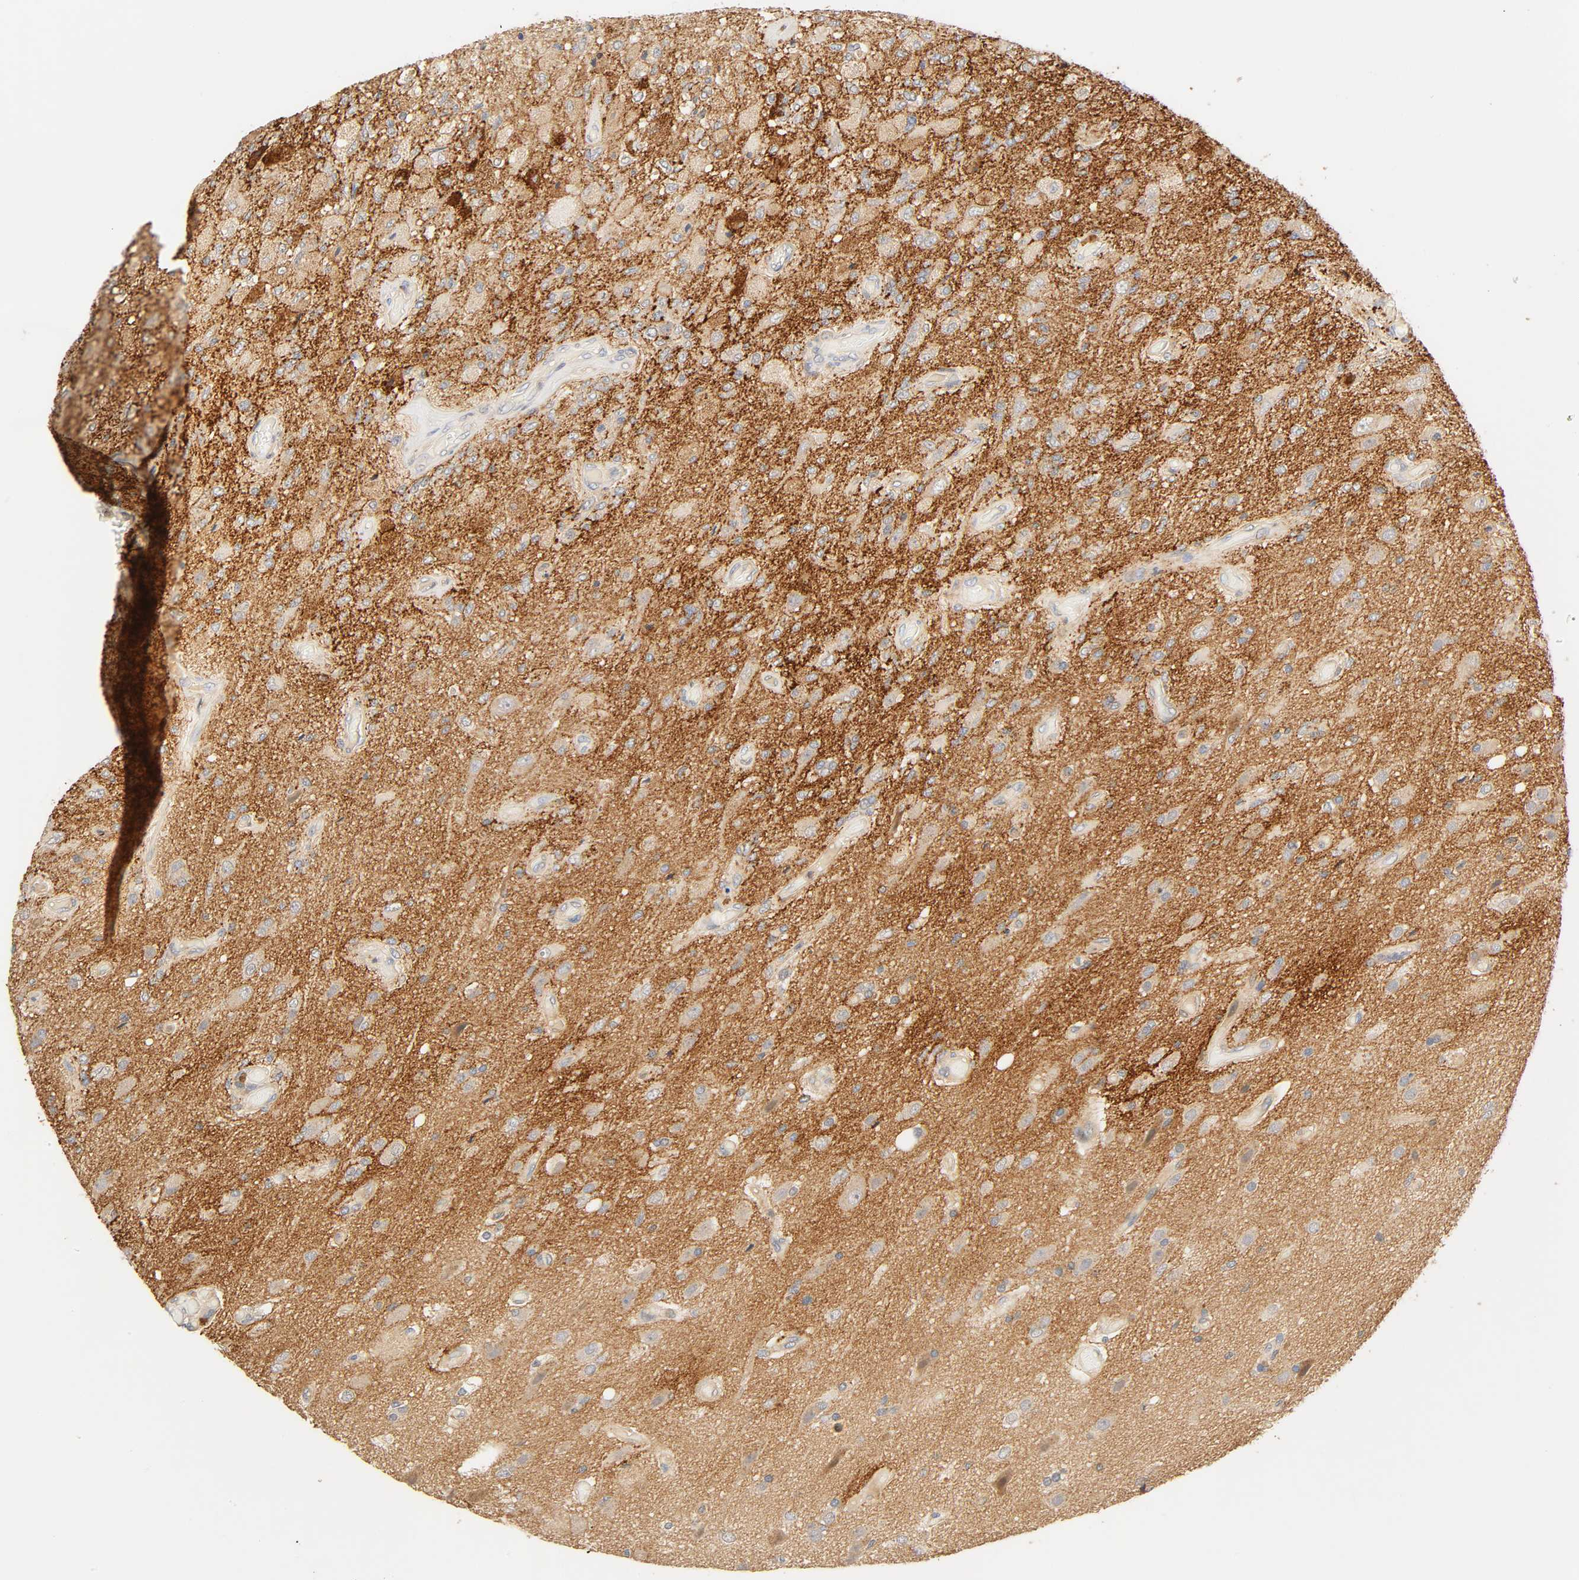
{"staining": {"intensity": "weak", "quantity": "25%-75%", "location": "cytoplasmic/membranous"}, "tissue": "glioma", "cell_type": "Tumor cells", "image_type": "cancer", "snomed": [{"axis": "morphology", "description": "Normal tissue, NOS"}, {"axis": "morphology", "description": "Glioma, malignant, High grade"}, {"axis": "topography", "description": "Cerebral cortex"}], "caption": "This histopathology image demonstrates immunohistochemistry (IHC) staining of human glioma, with low weak cytoplasmic/membranous expression in approximately 25%-75% of tumor cells.", "gene": "CACNA1G", "patient": {"sex": "male", "age": 77}}